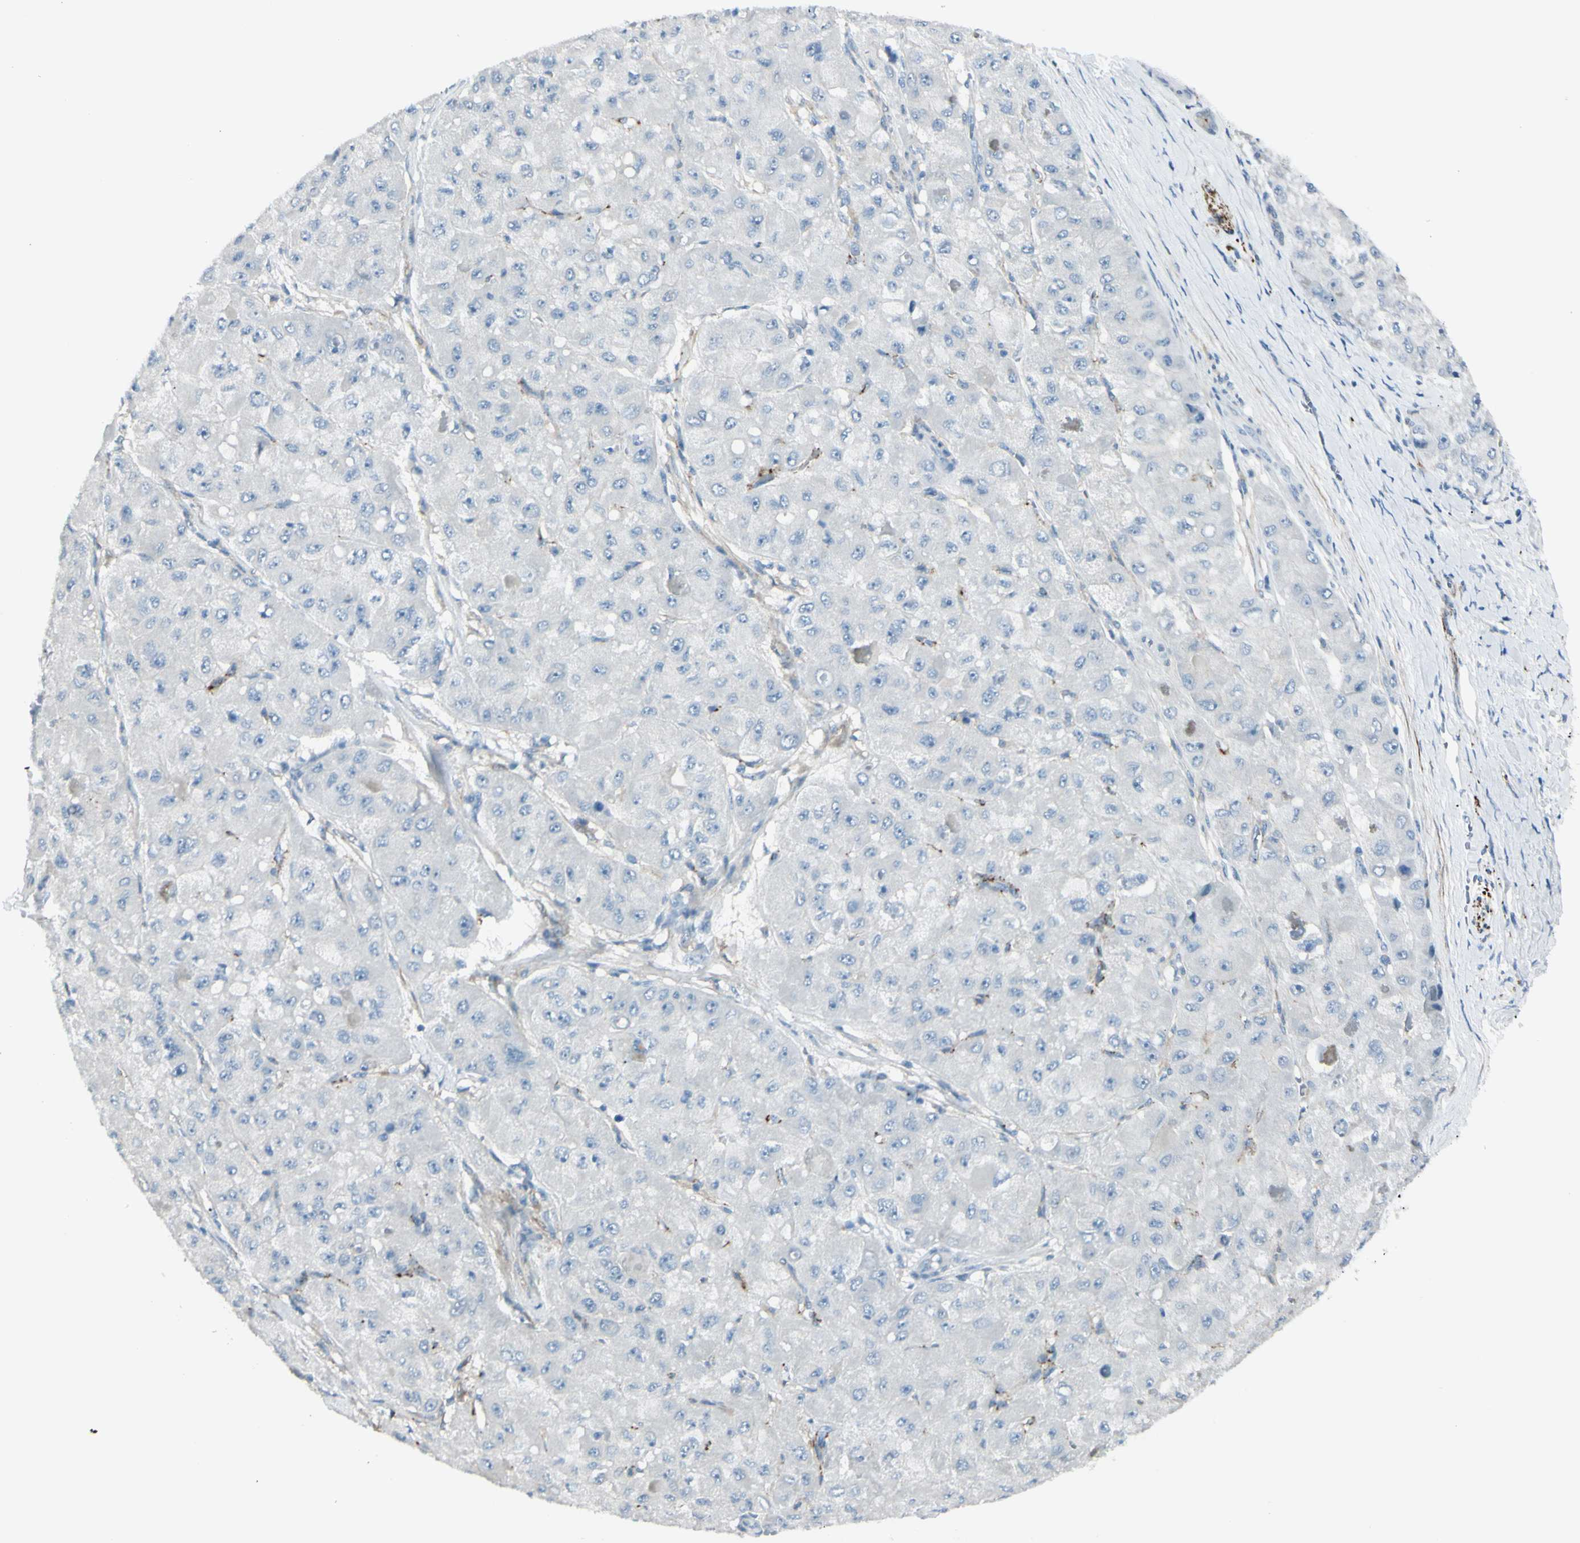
{"staining": {"intensity": "negative", "quantity": "none", "location": "none"}, "tissue": "liver cancer", "cell_type": "Tumor cells", "image_type": "cancer", "snomed": [{"axis": "morphology", "description": "Carcinoma, Hepatocellular, NOS"}, {"axis": "topography", "description": "Liver"}], "caption": "Protein analysis of liver cancer (hepatocellular carcinoma) reveals no significant positivity in tumor cells.", "gene": "GPR34", "patient": {"sex": "male", "age": 80}}